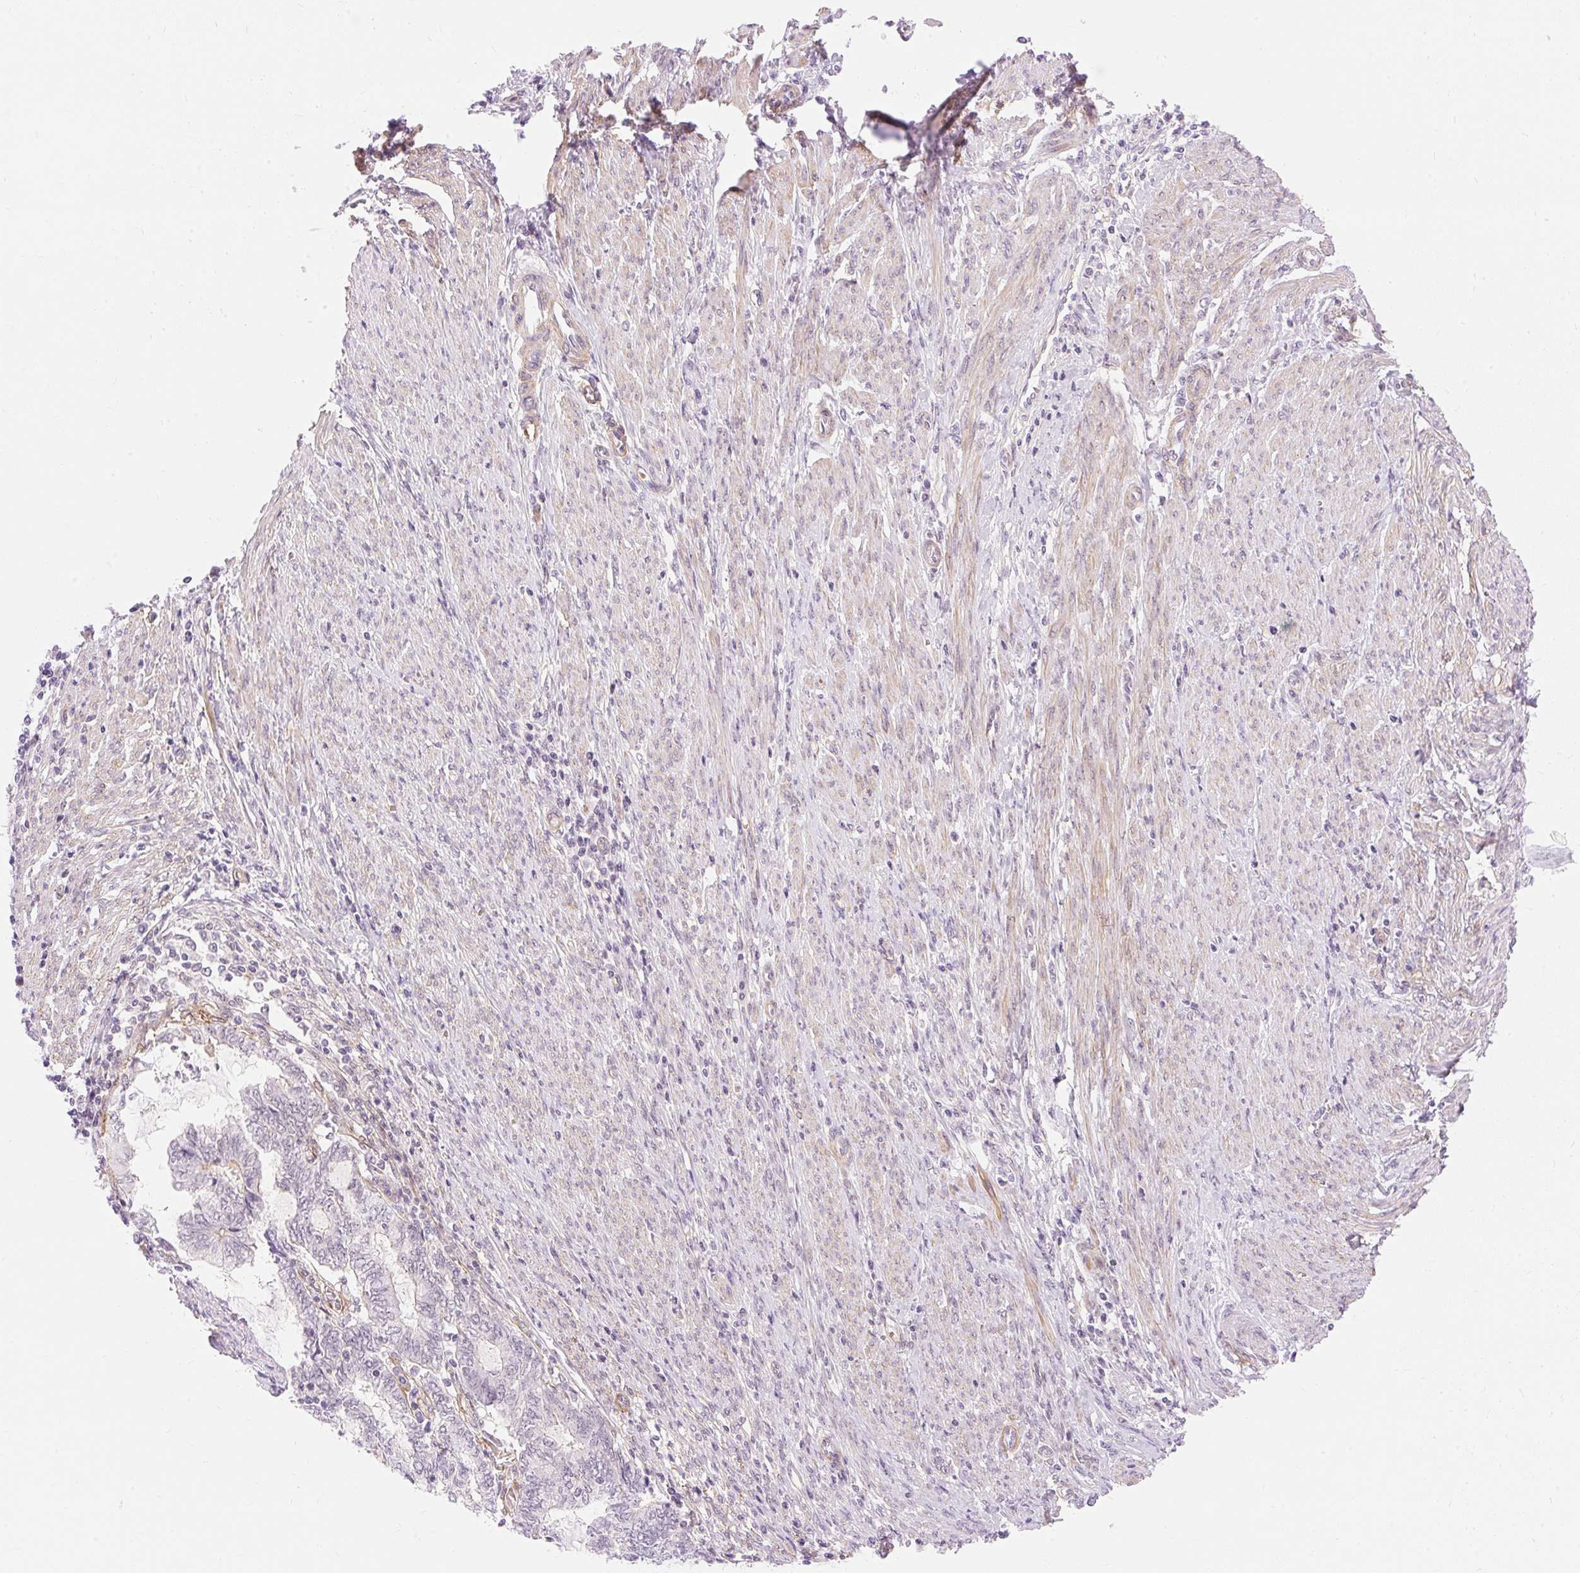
{"staining": {"intensity": "negative", "quantity": "none", "location": "none"}, "tissue": "endometrial cancer", "cell_type": "Tumor cells", "image_type": "cancer", "snomed": [{"axis": "morphology", "description": "Adenocarcinoma, NOS"}, {"axis": "topography", "description": "Uterus"}, {"axis": "topography", "description": "Endometrium"}], "caption": "IHC histopathology image of endometrial cancer stained for a protein (brown), which displays no positivity in tumor cells.", "gene": "OBP2A", "patient": {"sex": "female", "age": 70}}